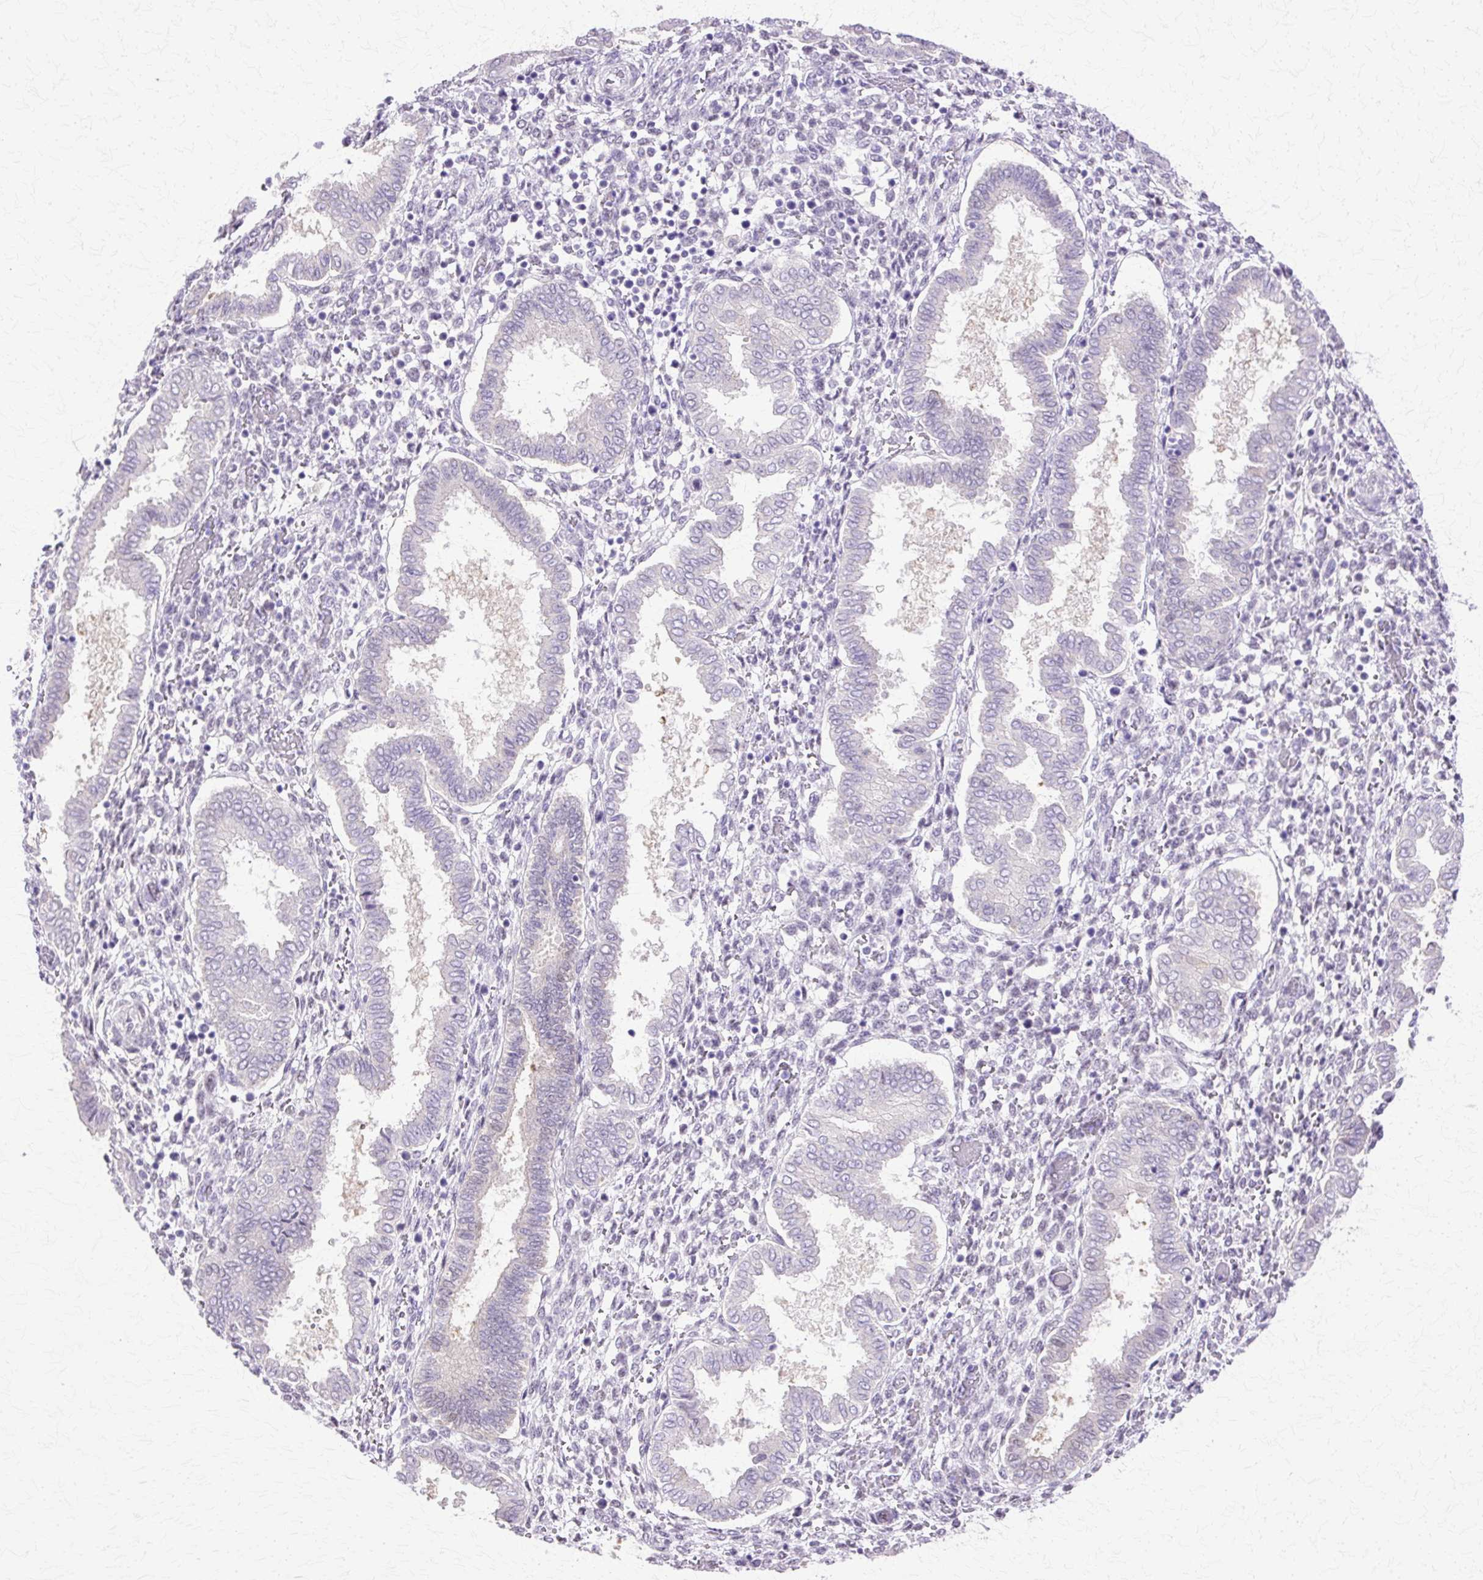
{"staining": {"intensity": "negative", "quantity": "none", "location": "none"}, "tissue": "endometrium", "cell_type": "Cells in endometrial stroma", "image_type": "normal", "snomed": [{"axis": "morphology", "description": "Normal tissue, NOS"}, {"axis": "topography", "description": "Endometrium"}], "caption": "Immunohistochemical staining of benign human endometrium displays no significant expression in cells in endometrial stroma.", "gene": "HSPA1A", "patient": {"sex": "female", "age": 24}}